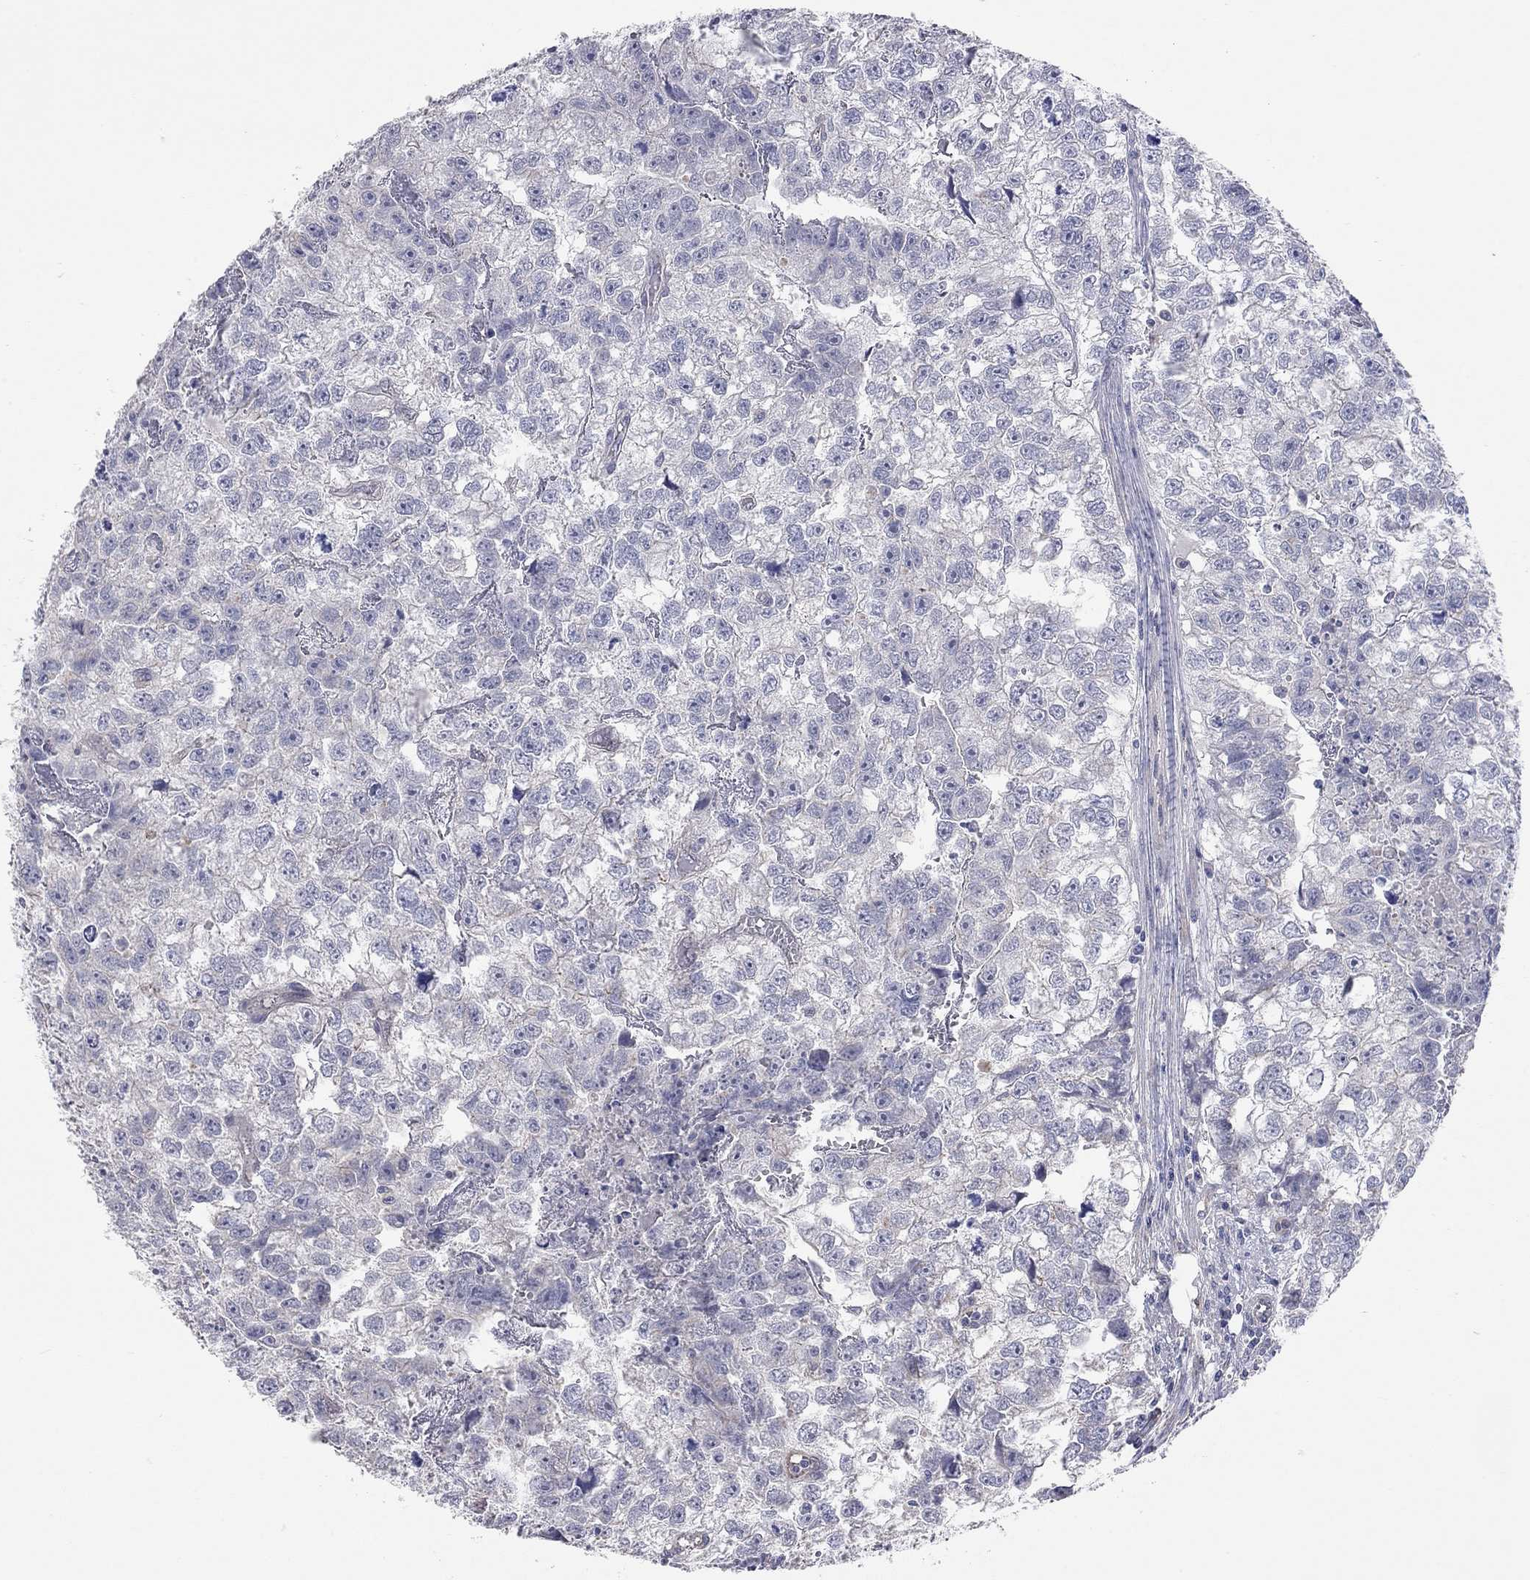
{"staining": {"intensity": "negative", "quantity": "none", "location": "none"}, "tissue": "testis cancer", "cell_type": "Tumor cells", "image_type": "cancer", "snomed": [{"axis": "morphology", "description": "Carcinoma, Embryonal, NOS"}, {"axis": "morphology", "description": "Teratoma, malignant, NOS"}, {"axis": "topography", "description": "Testis"}], "caption": "Immunohistochemical staining of malignant teratoma (testis) shows no significant positivity in tumor cells. The staining is performed using DAB brown chromogen with nuclei counter-stained in using hematoxylin.", "gene": "KCNB1", "patient": {"sex": "male", "age": 44}}